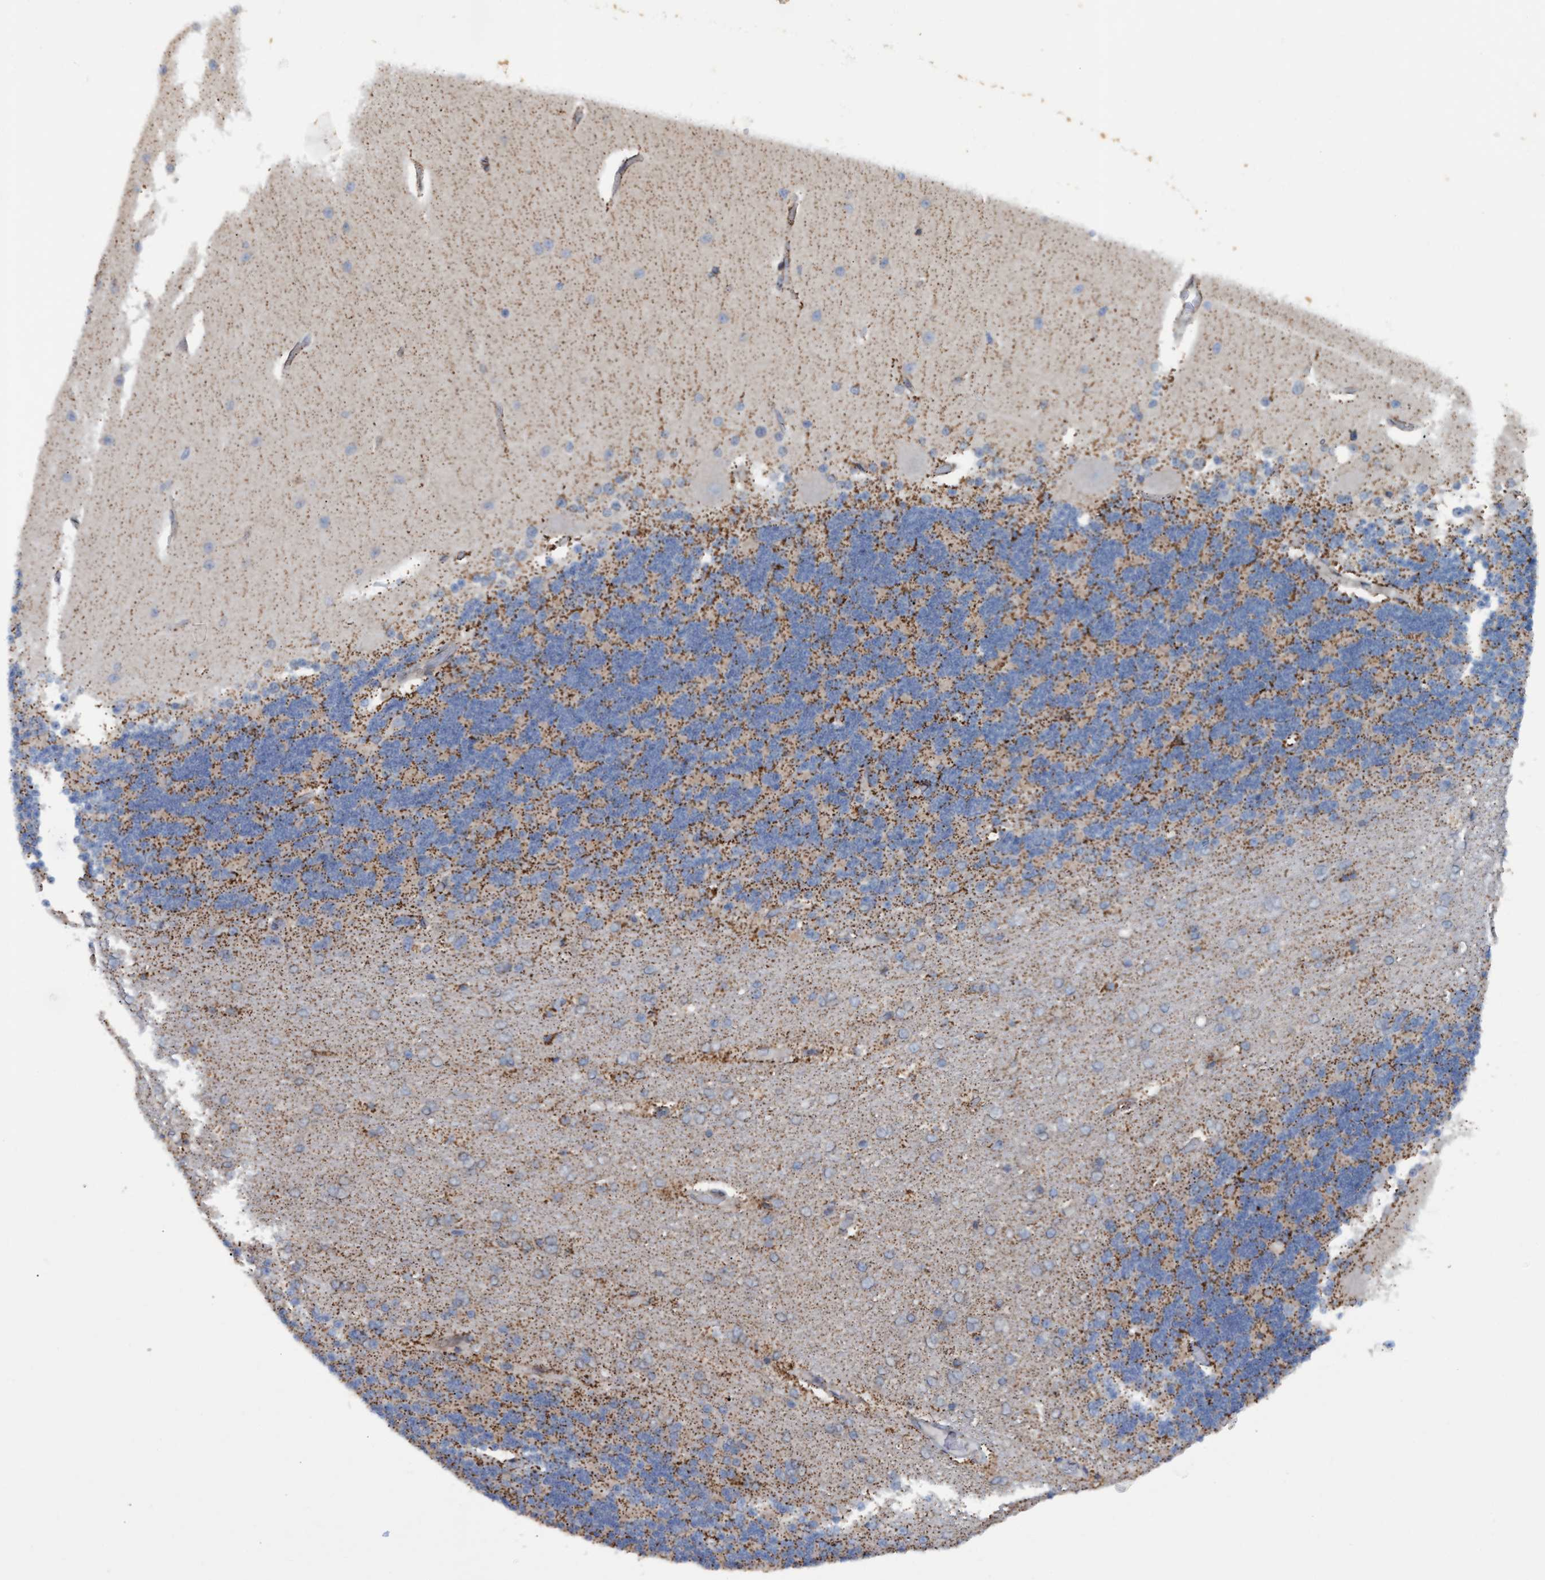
{"staining": {"intensity": "weak", "quantity": ">75%", "location": "cytoplasmic/membranous"}, "tissue": "cerebellum", "cell_type": "Cells in granular layer", "image_type": "normal", "snomed": [{"axis": "morphology", "description": "Normal tissue, NOS"}, {"axis": "topography", "description": "Cerebellum"}], "caption": "Immunohistochemical staining of normal human cerebellum demonstrates >75% levels of weak cytoplasmic/membranous protein staining in about >75% of cells in granular layer. (DAB (3,3'-diaminobenzidine) IHC, brown staining for protein, blue staining for nuclei).", "gene": "MGLL", "patient": {"sex": "female", "age": 54}}